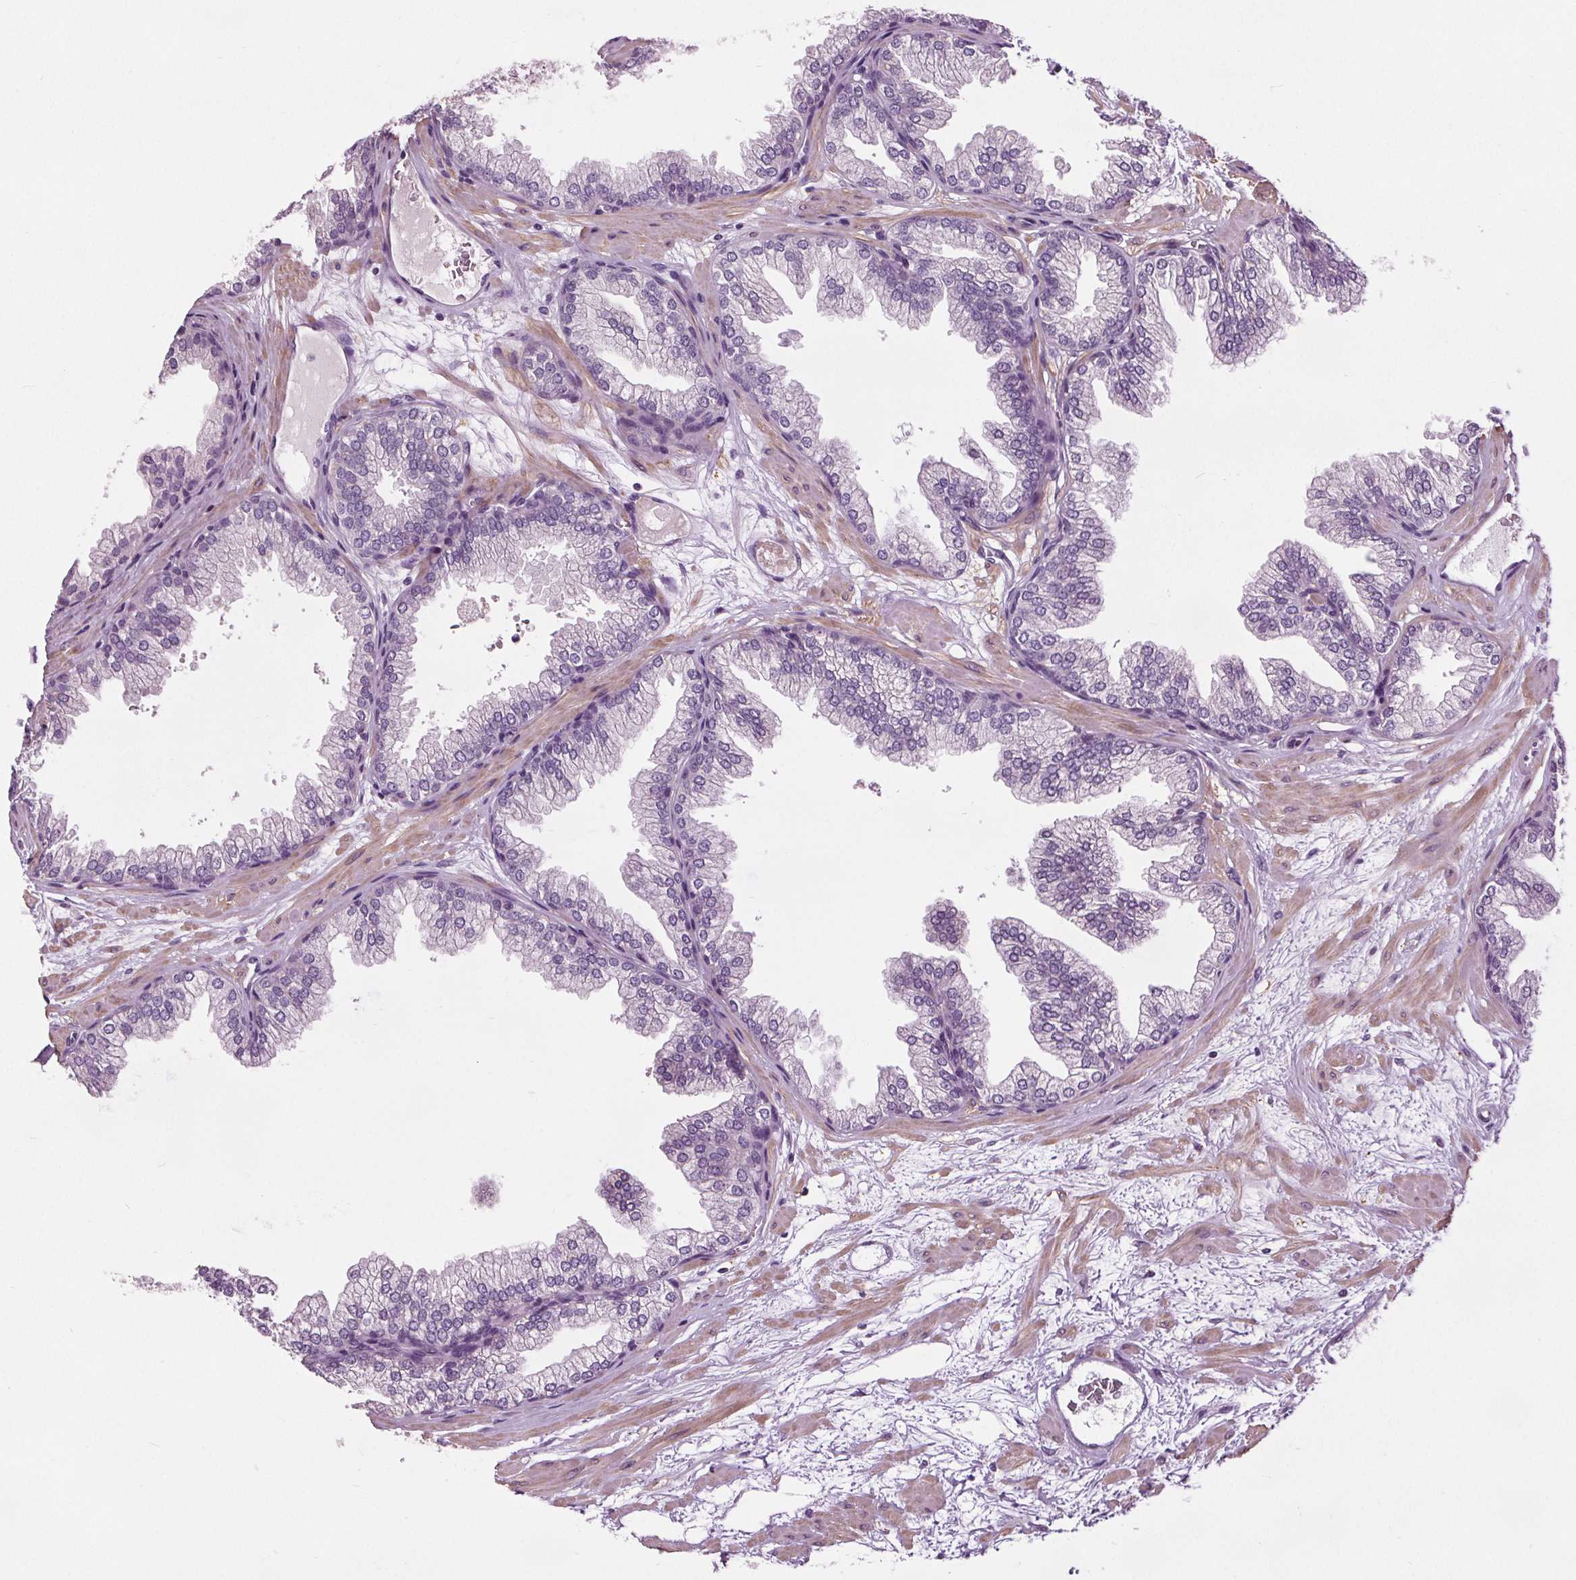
{"staining": {"intensity": "negative", "quantity": "none", "location": "none"}, "tissue": "prostate", "cell_type": "Glandular cells", "image_type": "normal", "snomed": [{"axis": "morphology", "description": "Normal tissue, NOS"}, {"axis": "topography", "description": "Prostate"}], "caption": "This photomicrograph is of unremarkable prostate stained with immunohistochemistry to label a protein in brown with the nuclei are counter-stained blue. There is no expression in glandular cells.", "gene": "RASA1", "patient": {"sex": "male", "age": 37}}